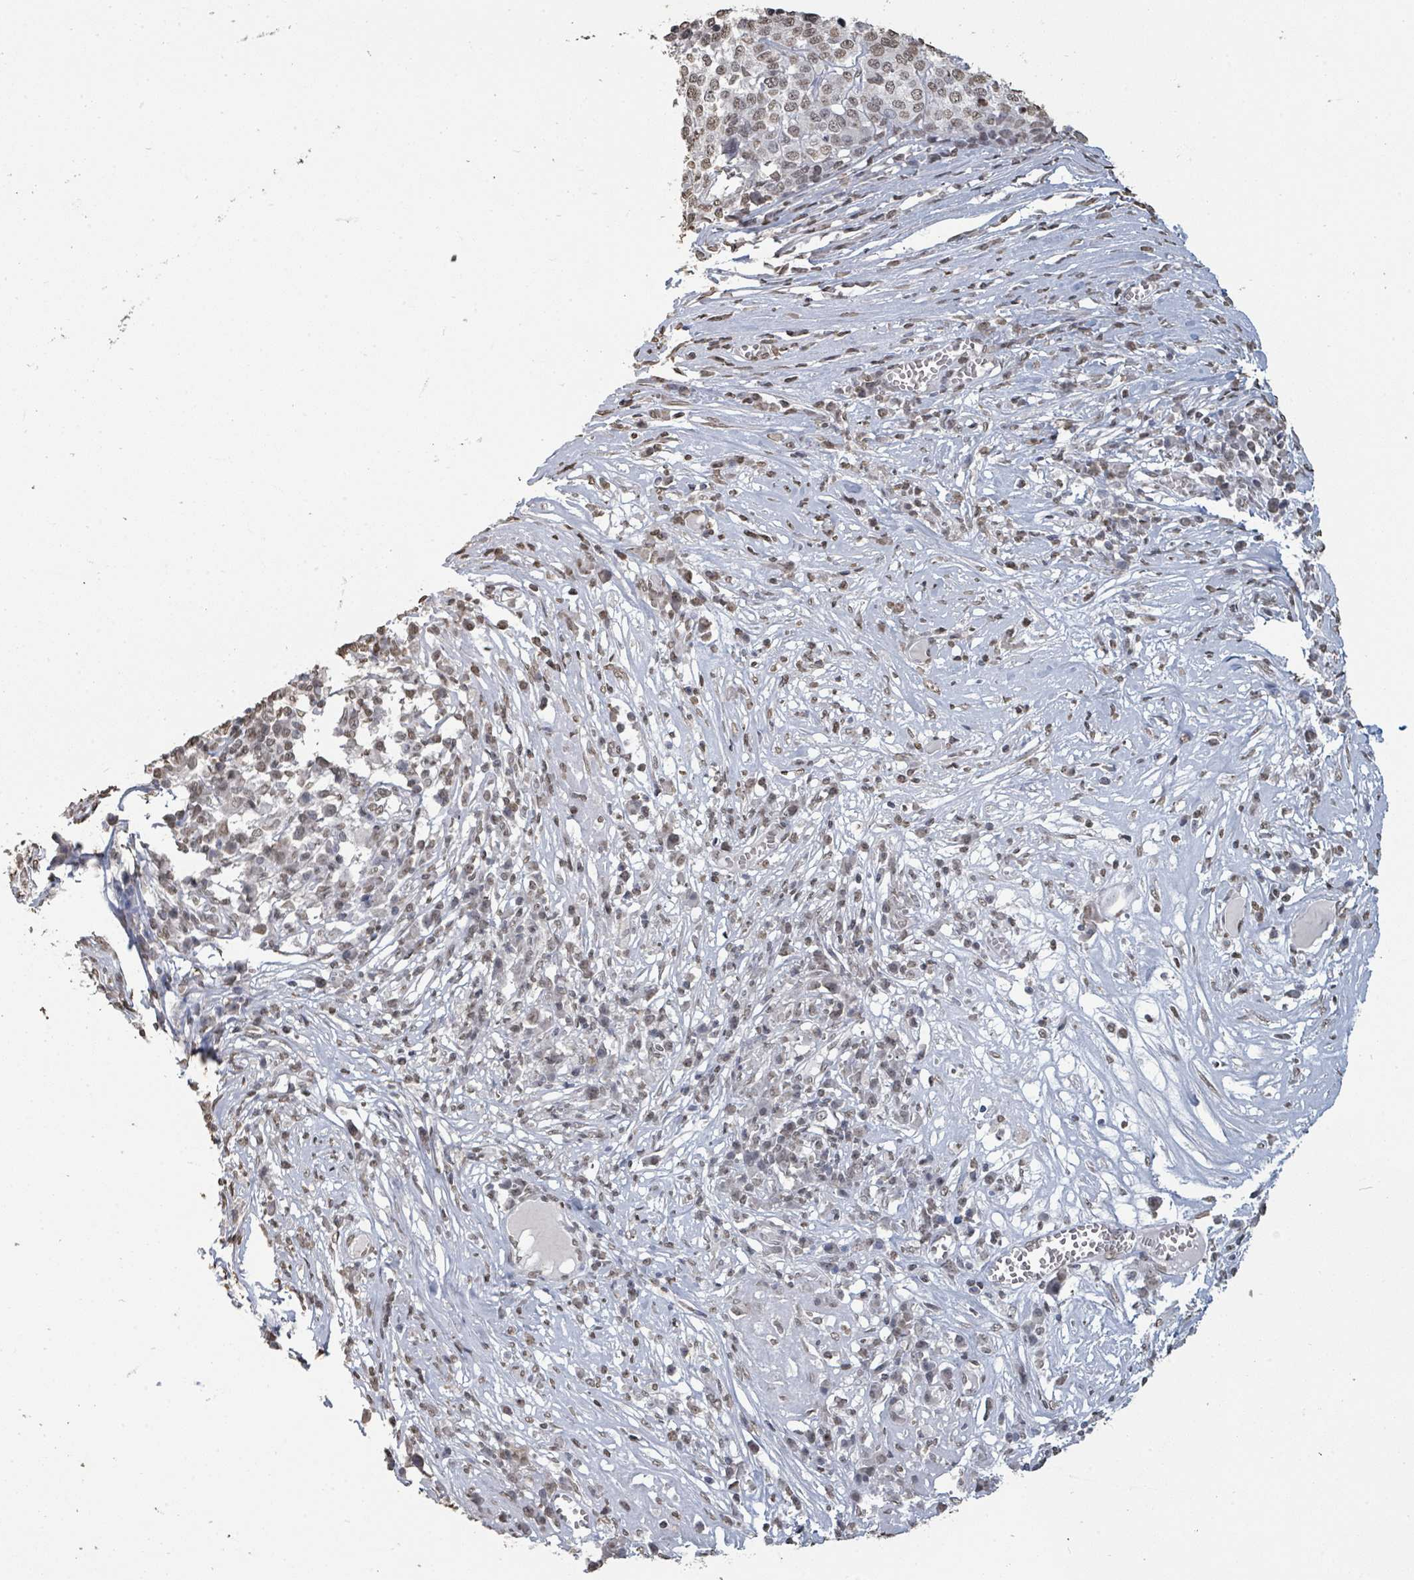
{"staining": {"intensity": "weak", "quantity": ">75%", "location": "nuclear"}, "tissue": "melanoma", "cell_type": "Tumor cells", "image_type": "cancer", "snomed": [{"axis": "morphology", "description": "Malignant melanoma, Metastatic site"}, {"axis": "topography", "description": "Lymph node"}], "caption": "Immunohistochemical staining of human malignant melanoma (metastatic site) displays weak nuclear protein positivity in approximately >75% of tumor cells. (DAB (3,3'-diaminobenzidine) = brown stain, brightfield microscopy at high magnification).", "gene": "MRPS12", "patient": {"sex": "male", "age": 44}}